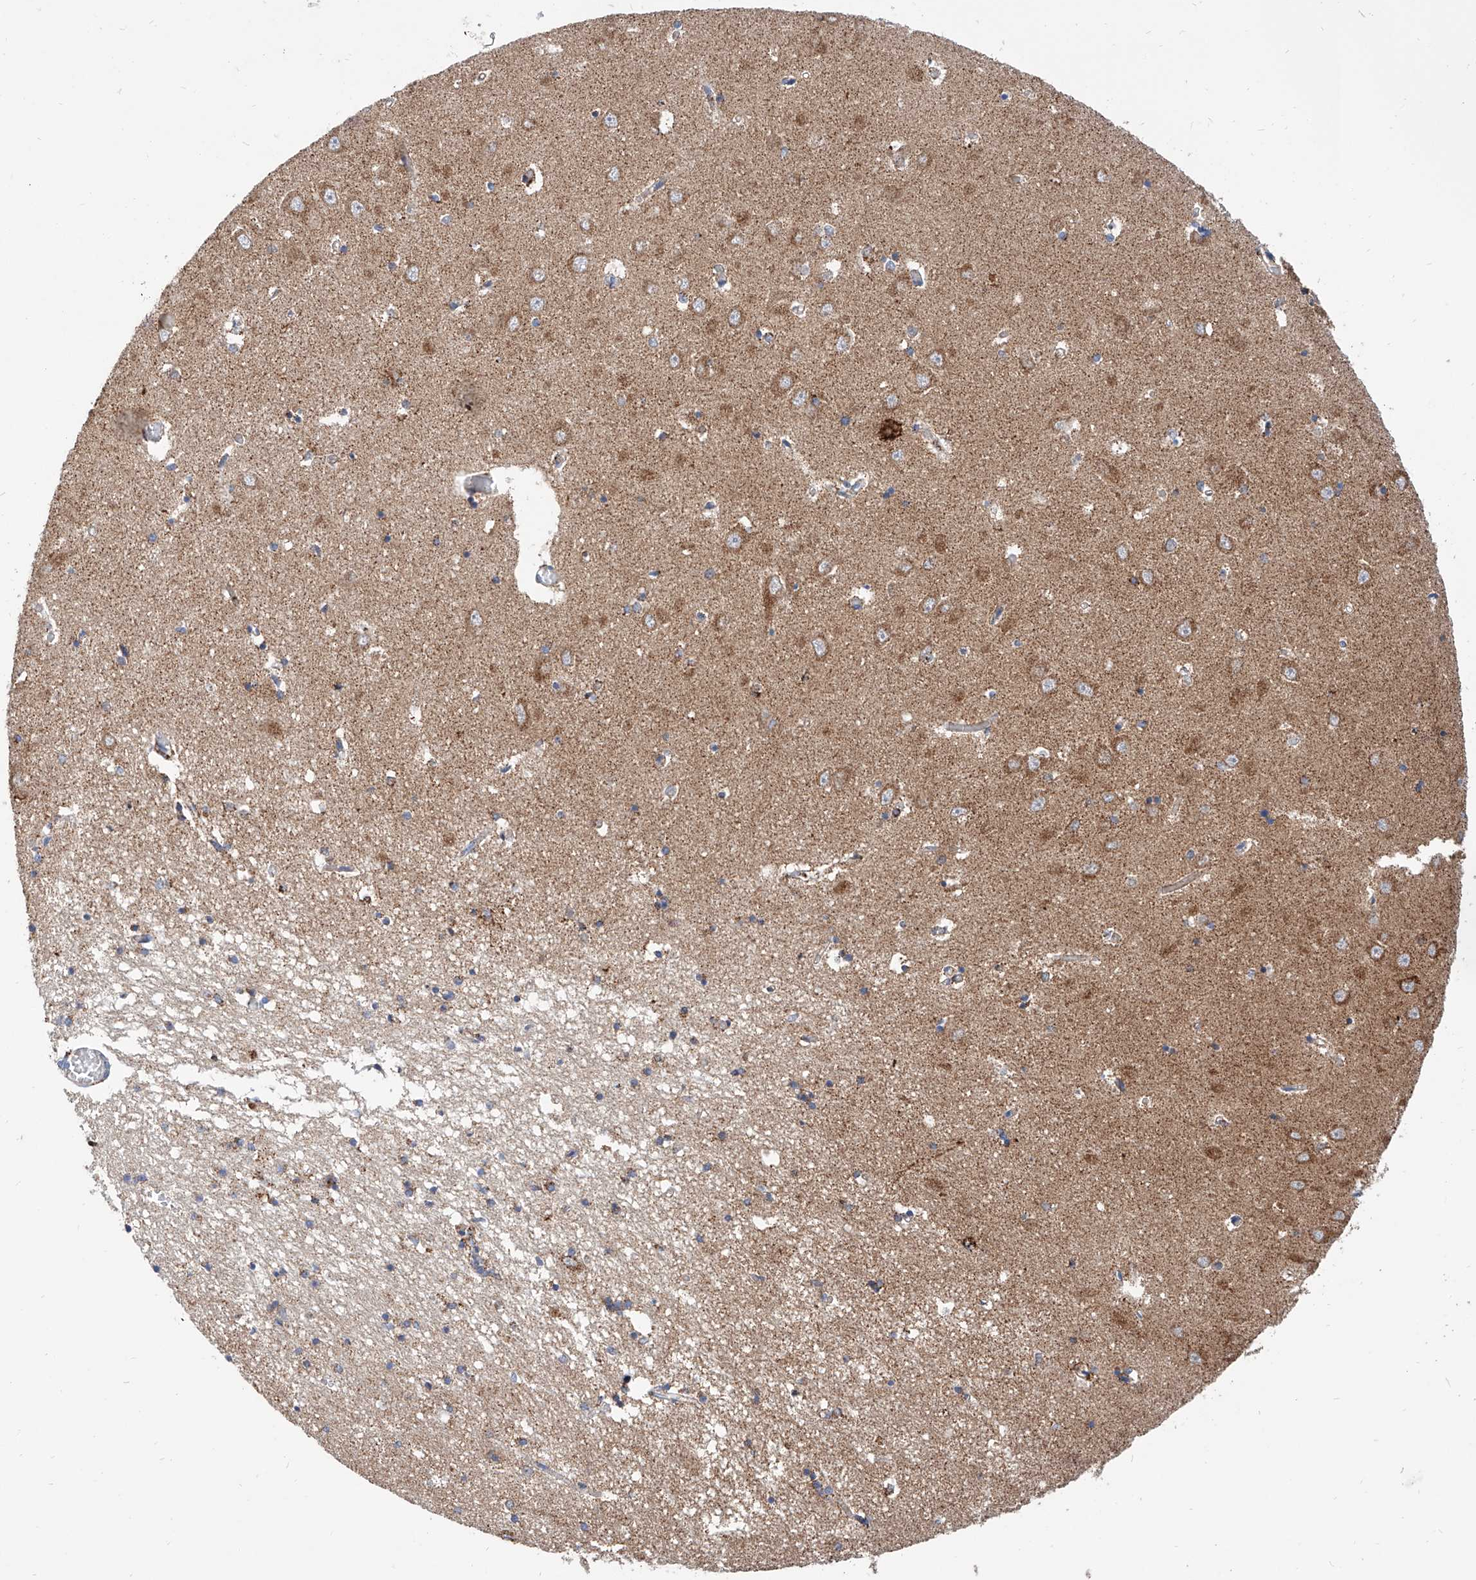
{"staining": {"intensity": "weak", "quantity": "25%-75%", "location": "cytoplasmic/membranous"}, "tissue": "hippocampus", "cell_type": "Glial cells", "image_type": "normal", "snomed": [{"axis": "morphology", "description": "Normal tissue, NOS"}, {"axis": "topography", "description": "Hippocampus"}], "caption": "Immunohistochemical staining of benign human hippocampus demonstrates low levels of weak cytoplasmic/membranous expression in about 25%-75% of glial cells.", "gene": "CPNE5", "patient": {"sex": "male", "age": 70}}